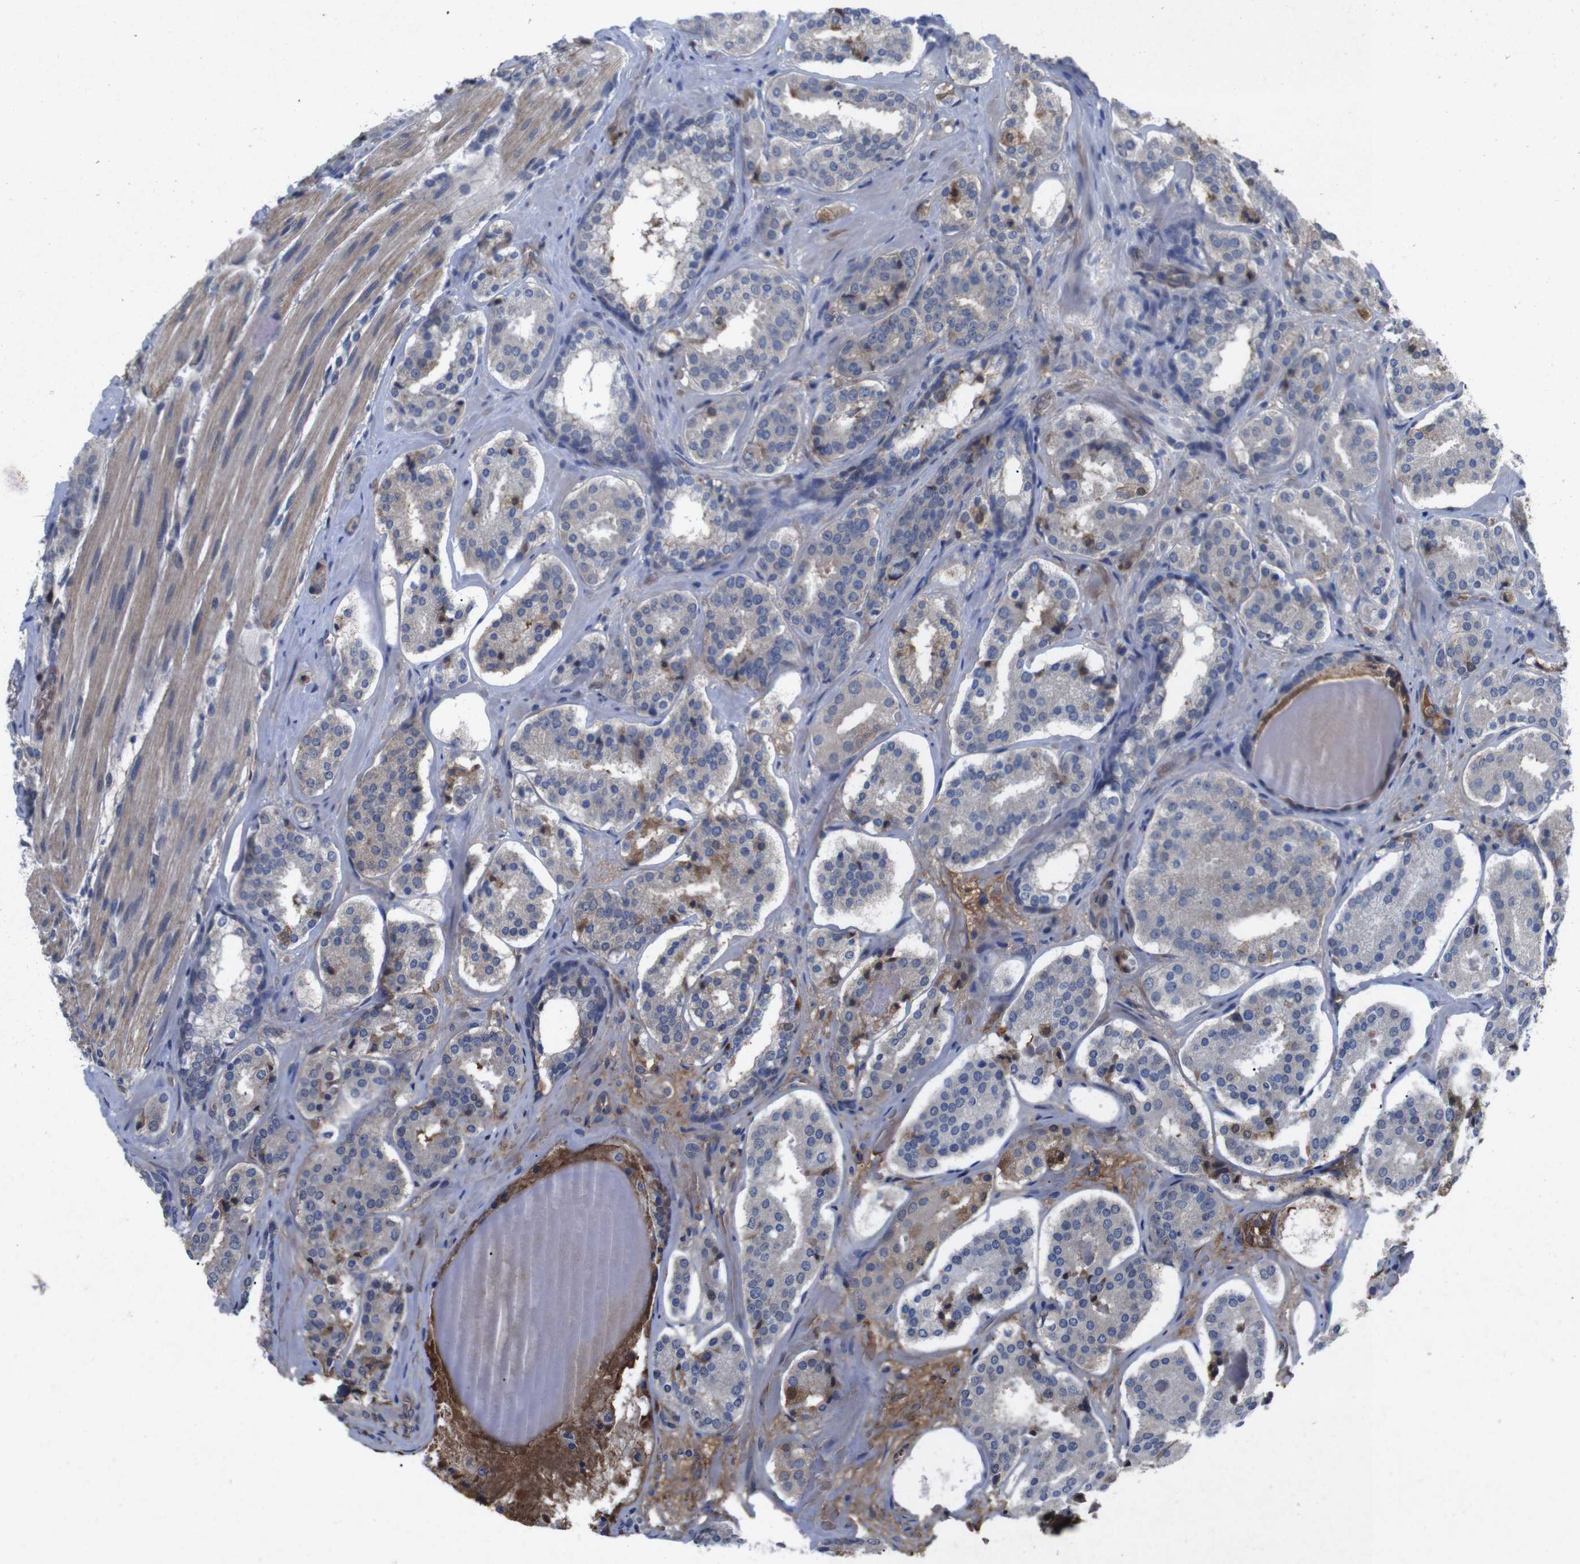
{"staining": {"intensity": "weak", "quantity": "<25%", "location": "cytoplasmic/membranous"}, "tissue": "prostate cancer", "cell_type": "Tumor cells", "image_type": "cancer", "snomed": [{"axis": "morphology", "description": "Adenocarcinoma, High grade"}, {"axis": "topography", "description": "Prostate"}], "caption": "Immunohistochemical staining of prostate cancer shows no significant positivity in tumor cells.", "gene": "SPTB", "patient": {"sex": "male", "age": 60}}